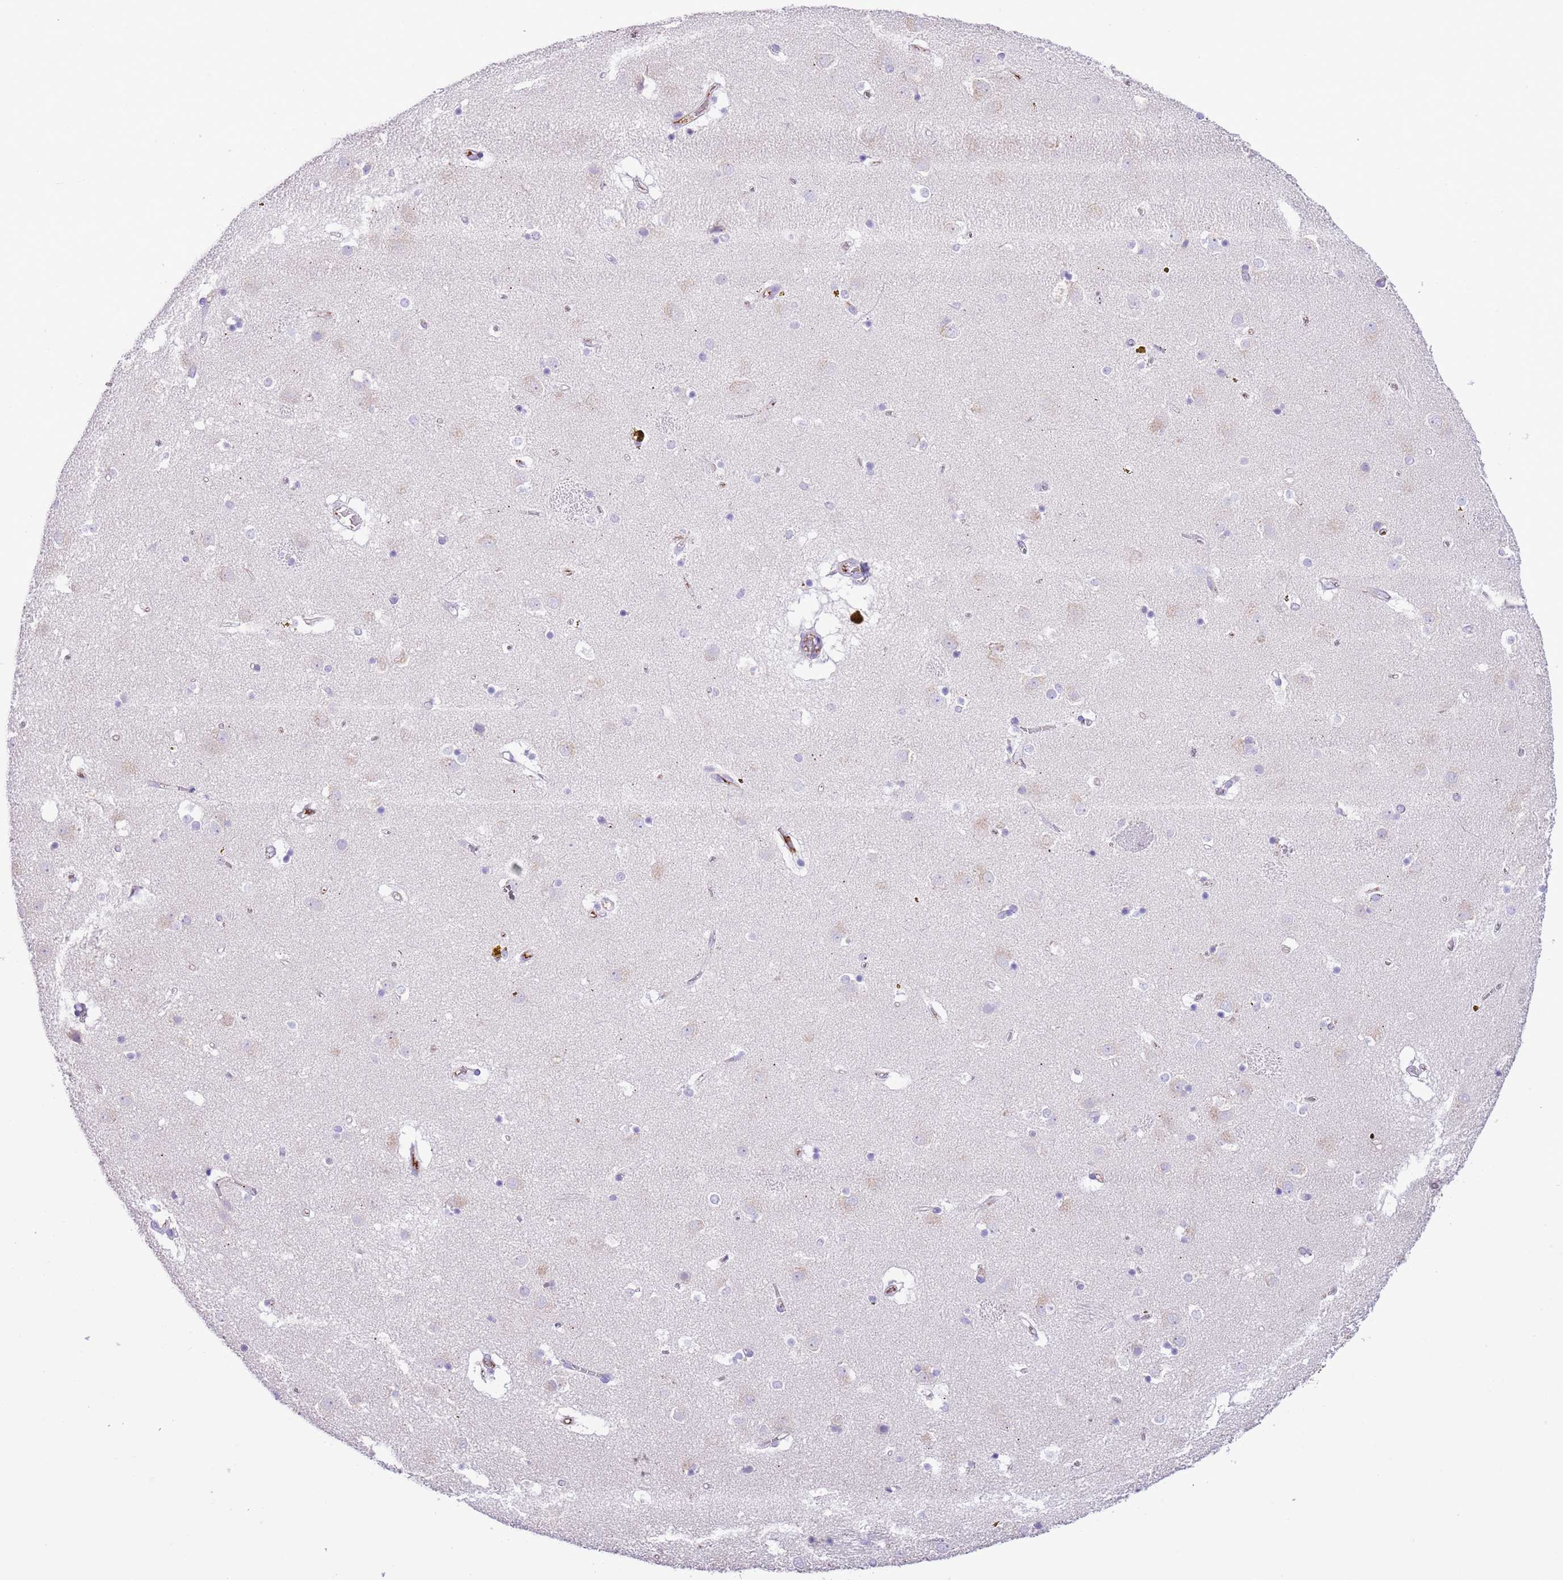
{"staining": {"intensity": "negative", "quantity": "none", "location": "none"}, "tissue": "caudate", "cell_type": "Glial cells", "image_type": "normal", "snomed": [{"axis": "morphology", "description": "Normal tissue, NOS"}, {"axis": "topography", "description": "Lateral ventricle wall"}], "caption": "Glial cells are negative for brown protein staining in benign caudate.", "gene": "IGF1", "patient": {"sex": "male", "age": 70}}